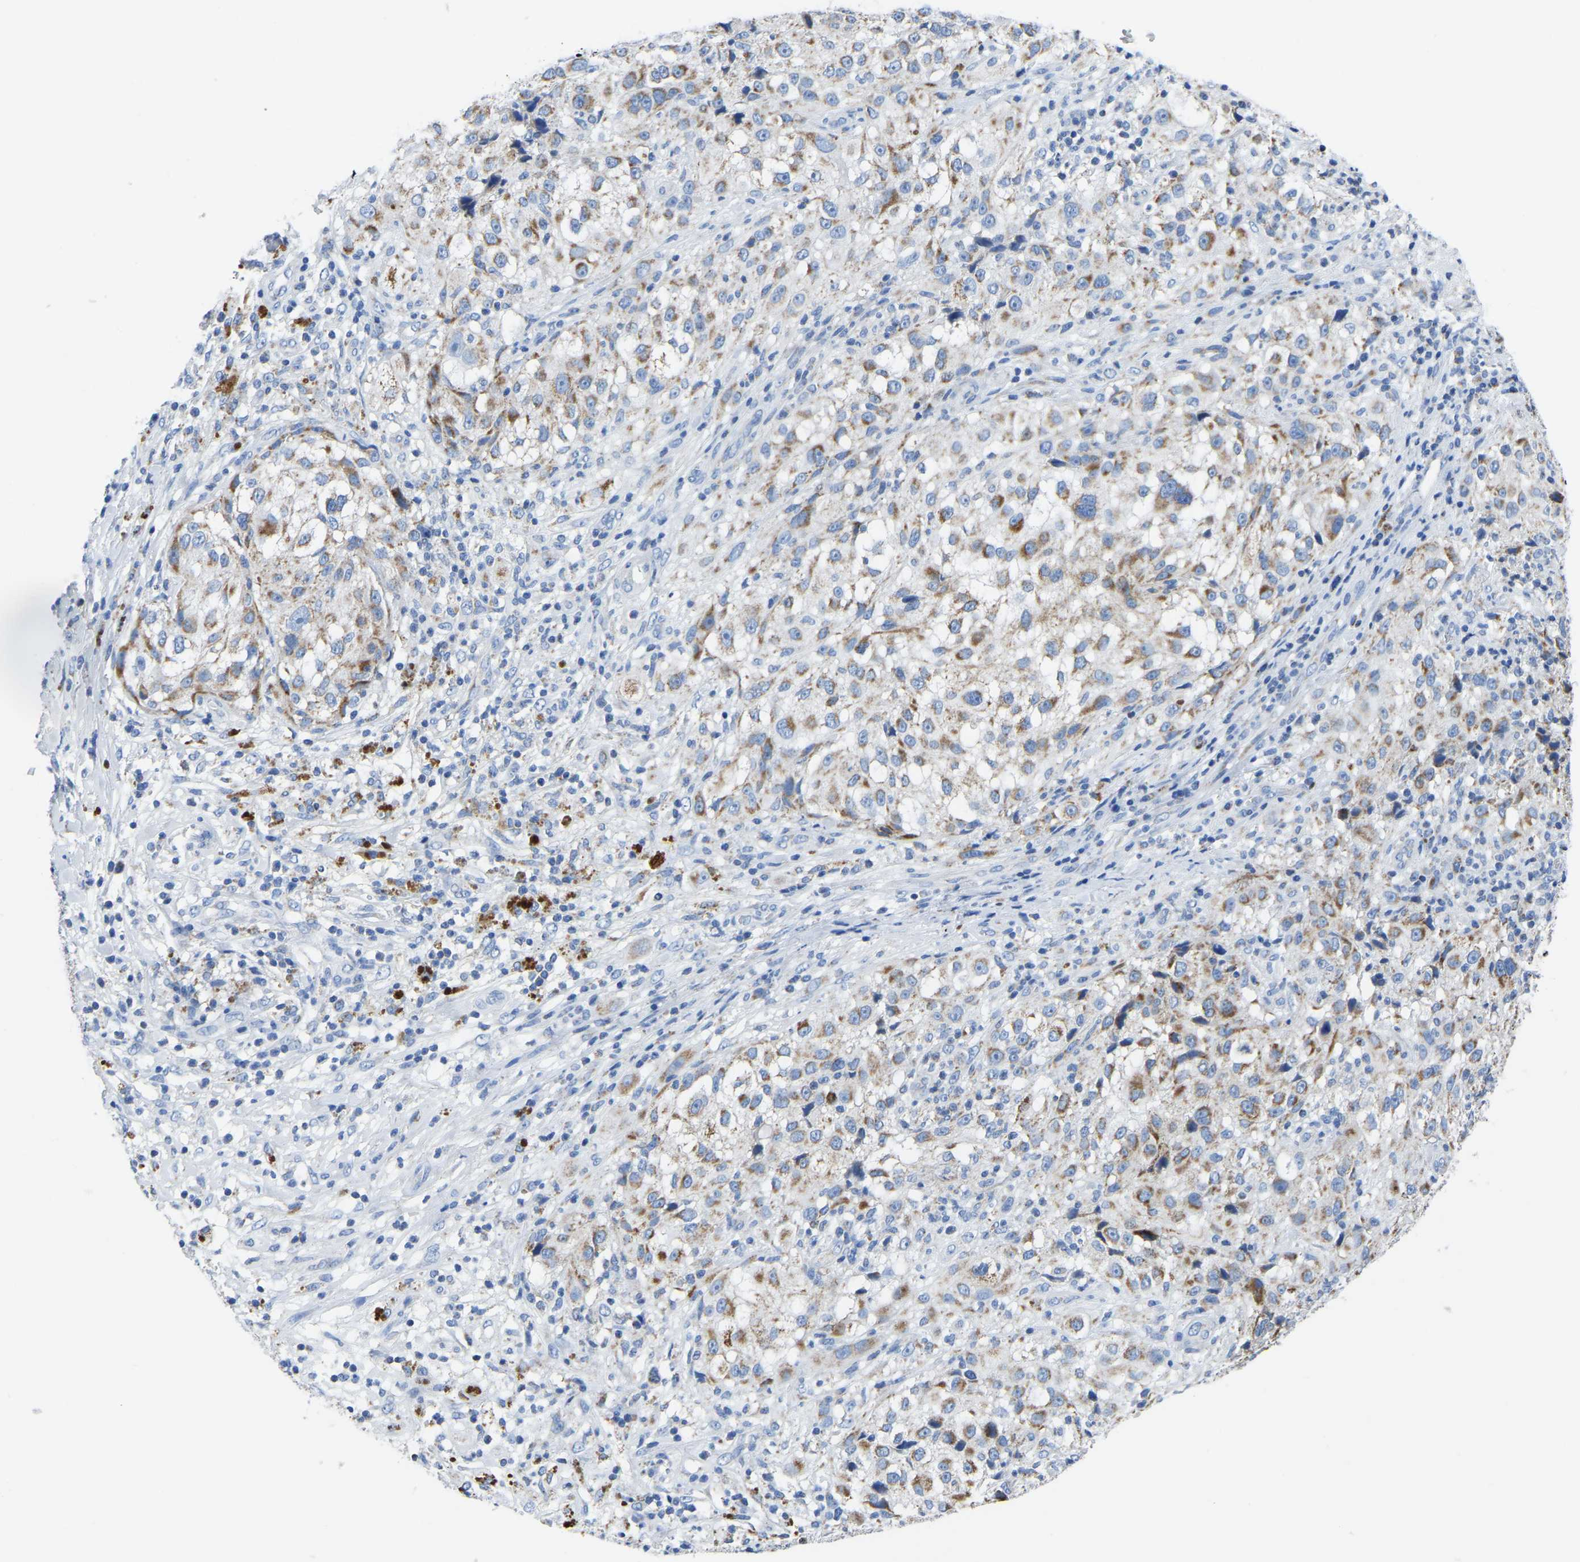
{"staining": {"intensity": "moderate", "quantity": ">75%", "location": "cytoplasmic/membranous"}, "tissue": "melanoma", "cell_type": "Tumor cells", "image_type": "cancer", "snomed": [{"axis": "morphology", "description": "Necrosis, NOS"}, {"axis": "morphology", "description": "Malignant melanoma, NOS"}, {"axis": "topography", "description": "Skin"}], "caption": "DAB immunohistochemical staining of malignant melanoma reveals moderate cytoplasmic/membranous protein expression in approximately >75% of tumor cells.", "gene": "ETFA", "patient": {"sex": "female", "age": 87}}